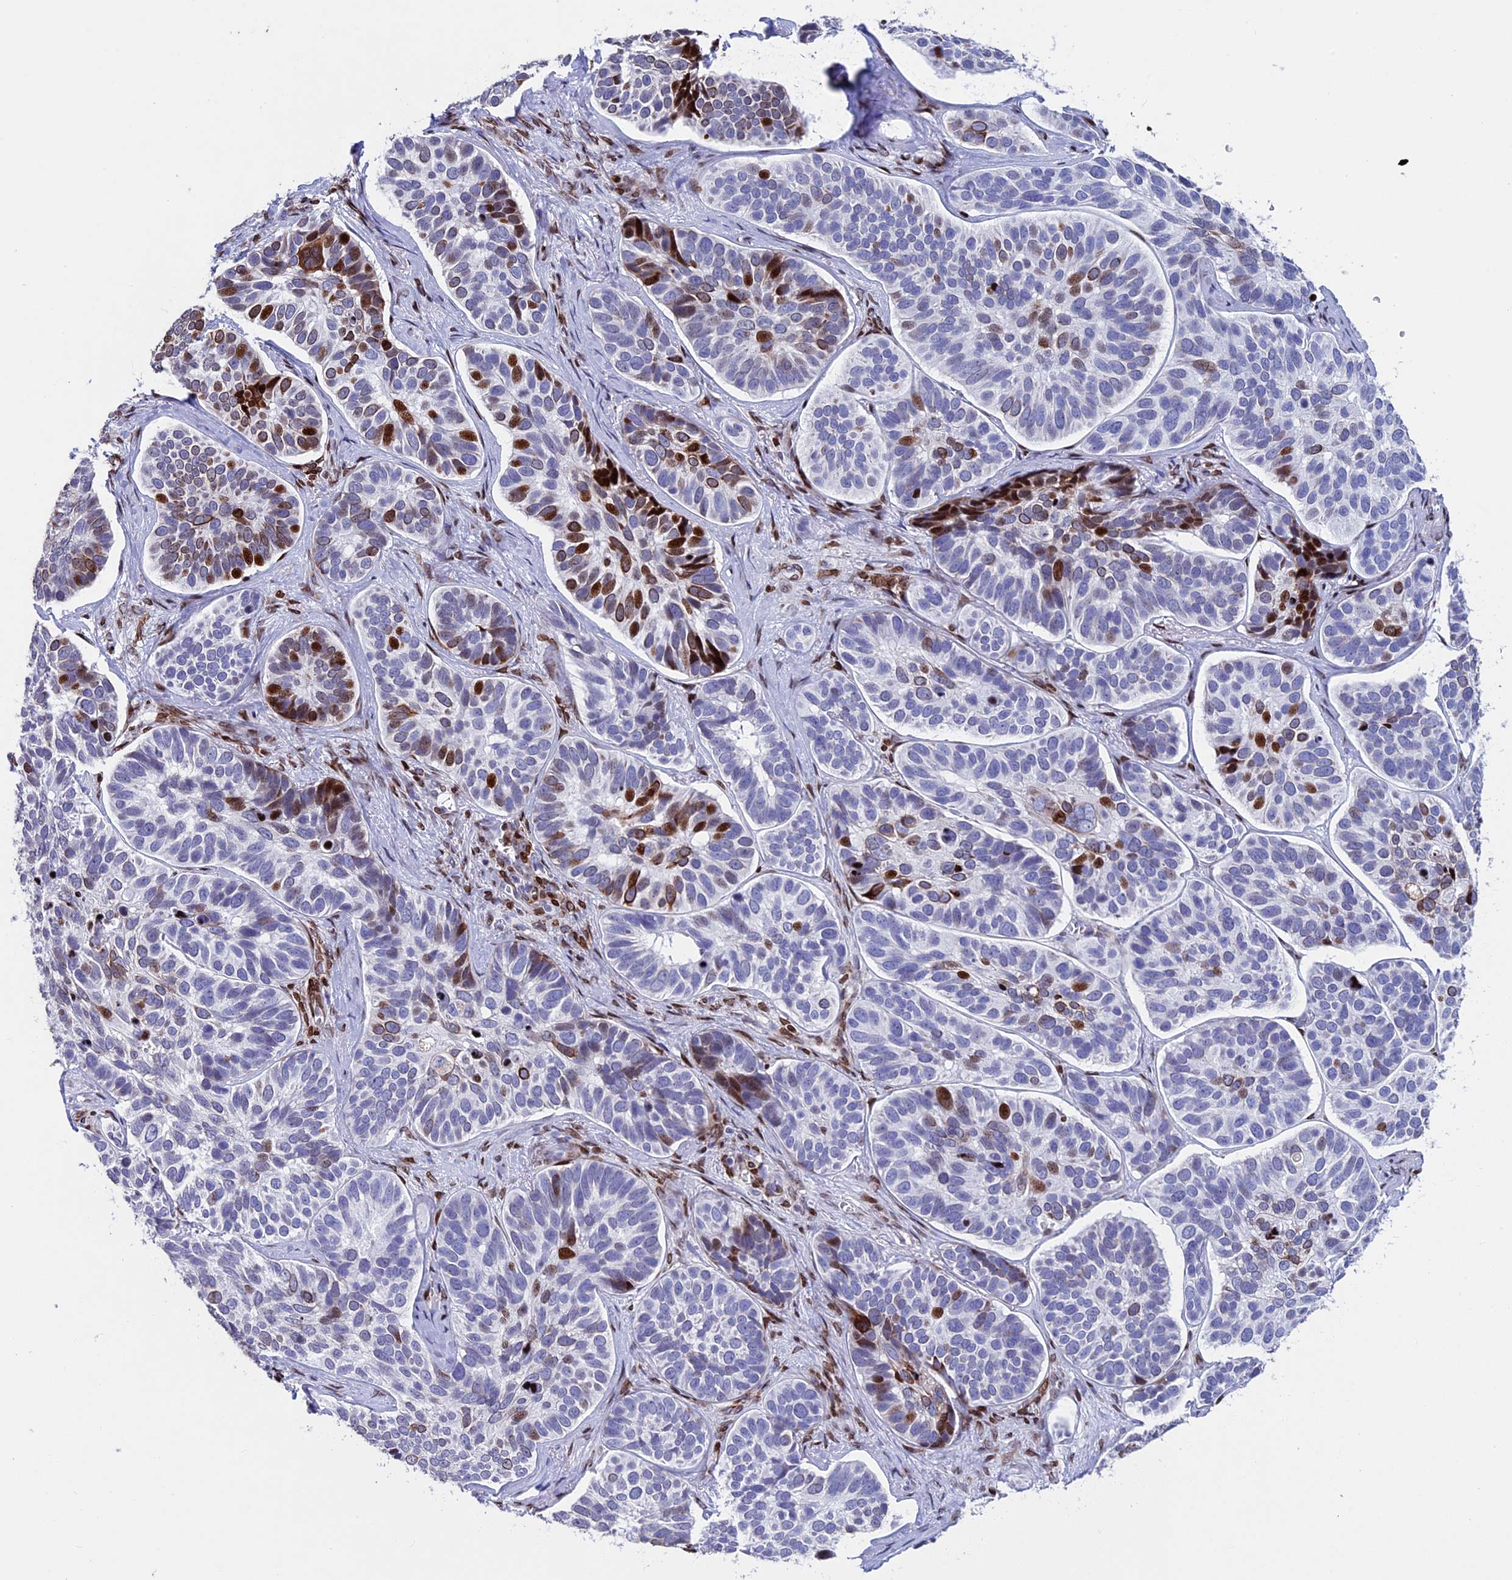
{"staining": {"intensity": "strong", "quantity": "<25%", "location": "nuclear"}, "tissue": "skin cancer", "cell_type": "Tumor cells", "image_type": "cancer", "snomed": [{"axis": "morphology", "description": "Basal cell carcinoma"}, {"axis": "topography", "description": "Skin"}], "caption": "A brown stain shows strong nuclear positivity of a protein in human basal cell carcinoma (skin) tumor cells.", "gene": "BTBD3", "patient": {"sex": "male", "age": 62}}